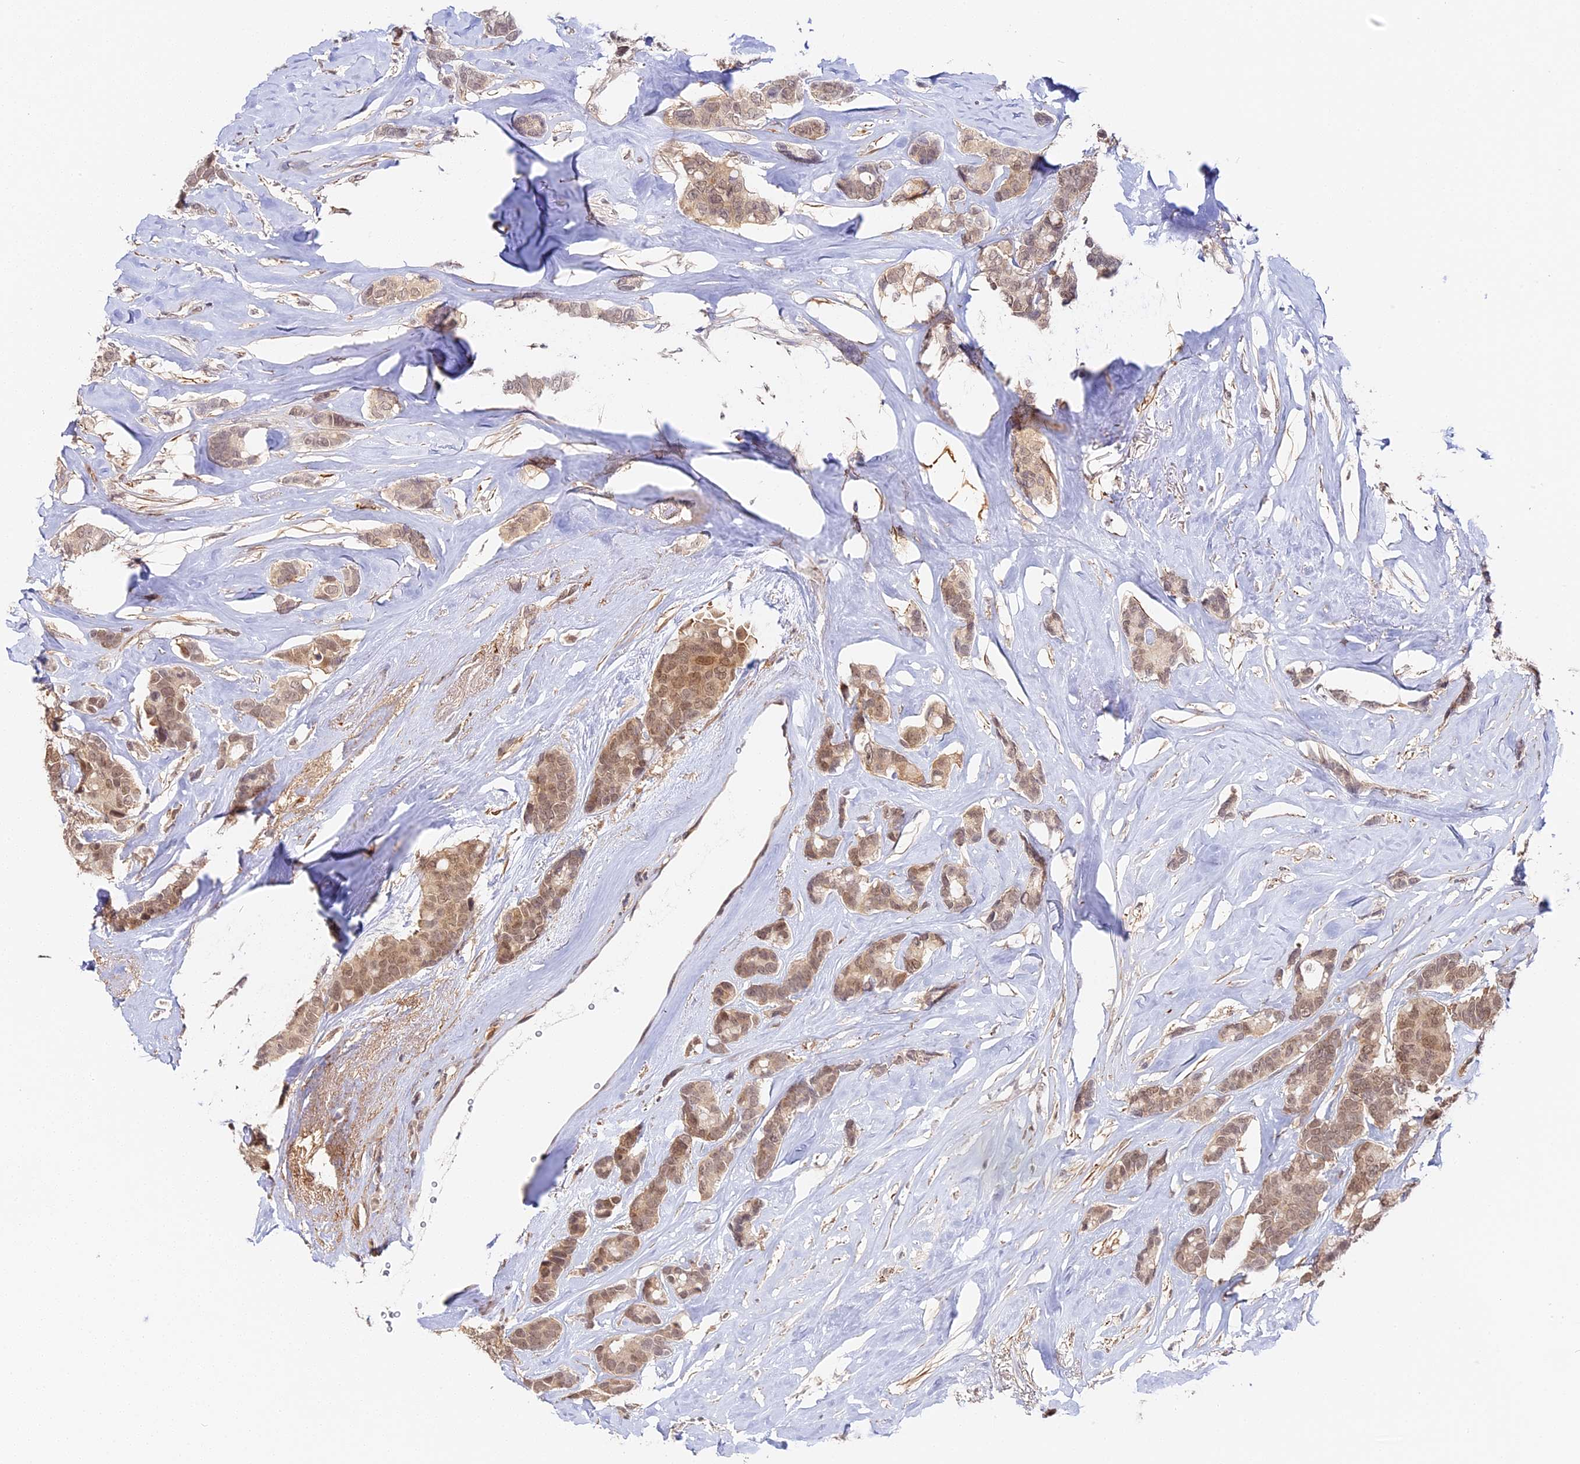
{"staining": {"intensity": "moderate", "quantity": ">75%", "location": "nuclear"}, "tissue": "breast cancer", "cell_type": "Tumor cells", "image_type": "cancer", "snomed": [{"axis": "morphology", "description": "Duct carcinoma"}, {"axis": "topography", "description": "Breast"}], "caption": "A high-resolution histopathology image shows immunohistochemistry staining of breast cancer (infiltrating ductal carcinoma), which demonstrates moderate nuclear expression in approximately >75% of tumor cells.", "gene": "IMPACT", "patient": {"sex": "female", "age": 40}}